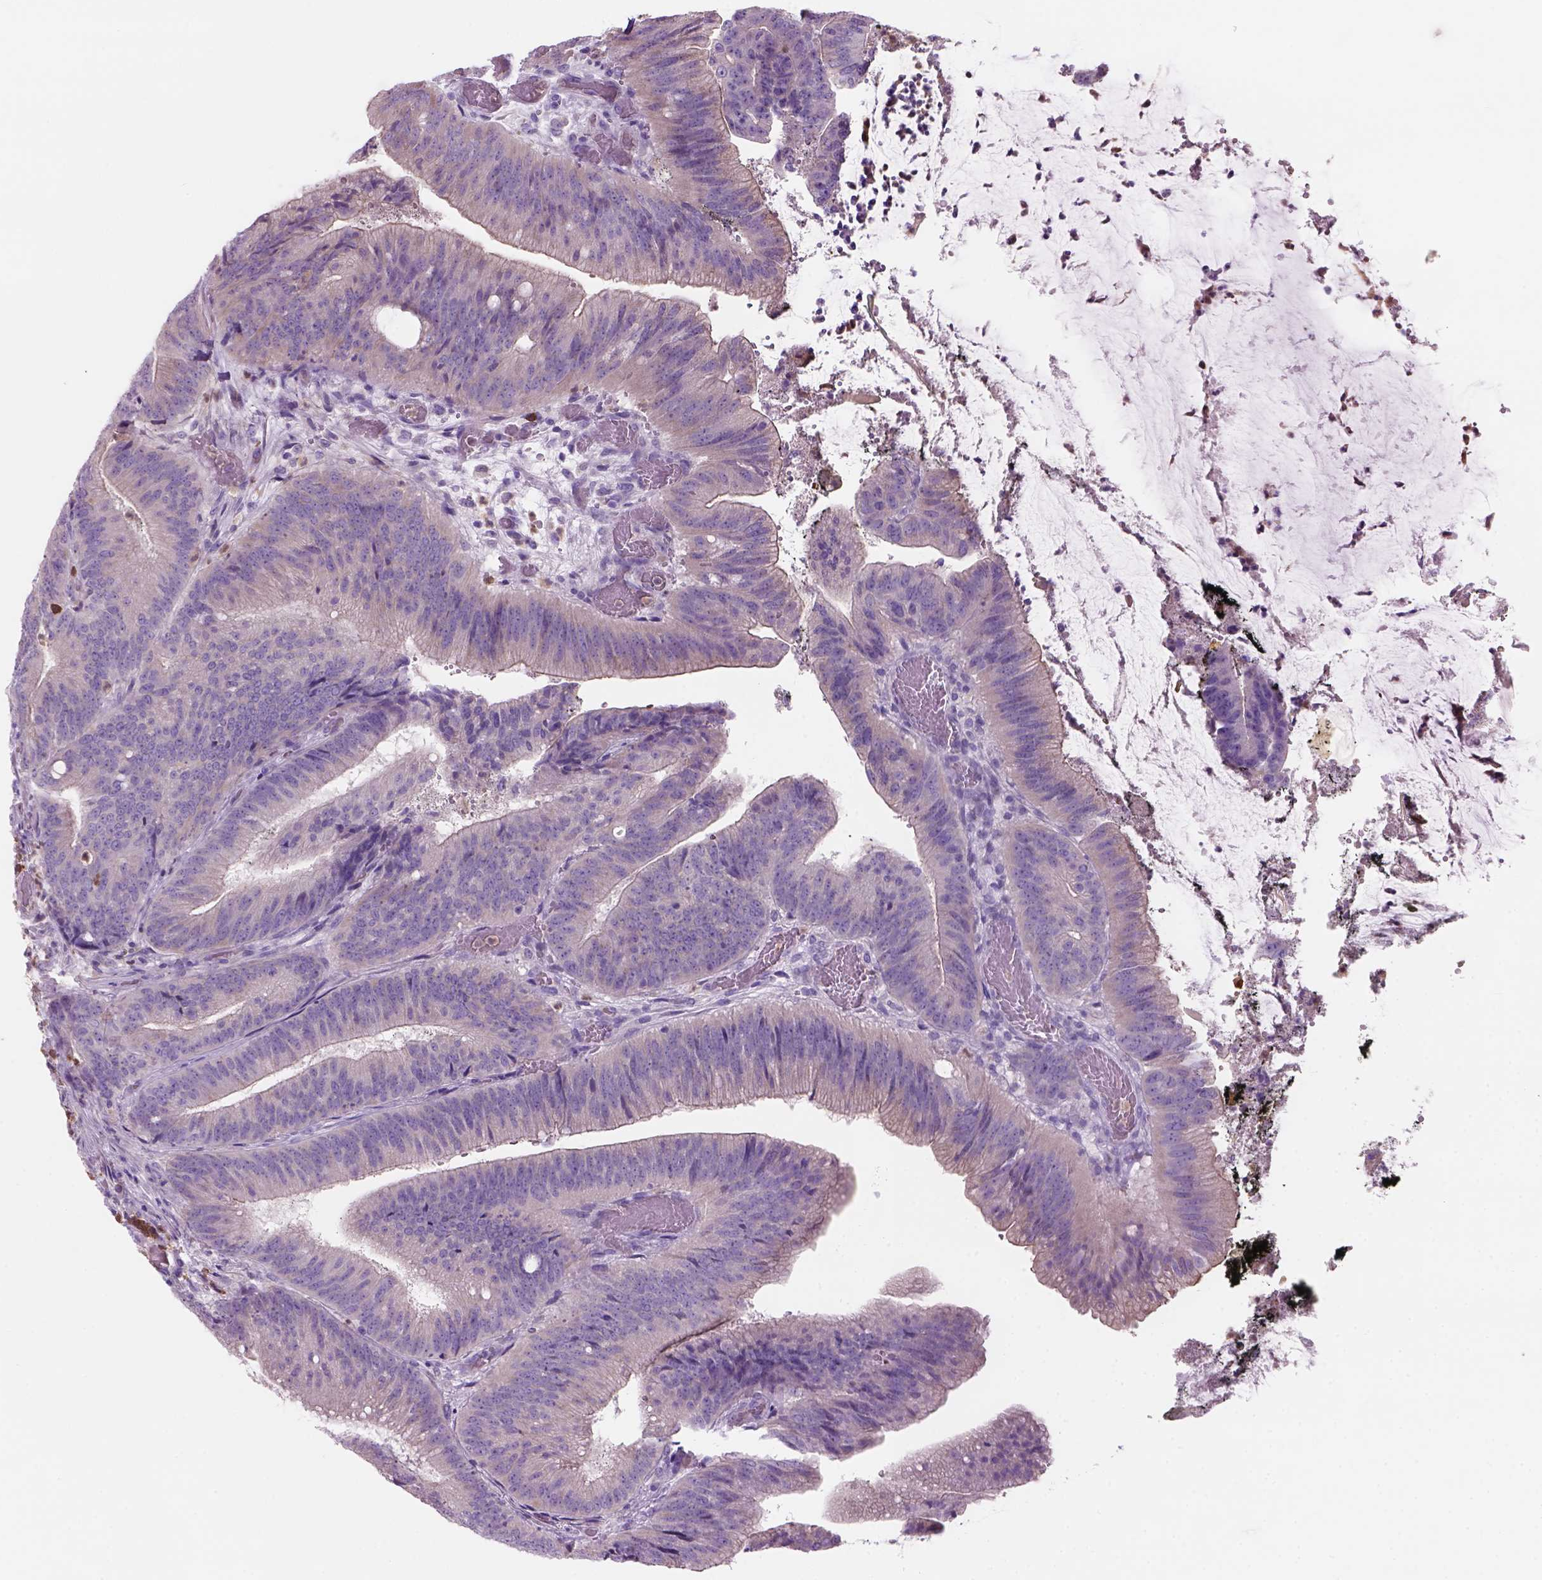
{"staining": {"intensity": "negative", "quantity": "none", "location": "none"}, "tissue": "colorectal cancer", "cell_type": "Tumor cells", "image_type": "cancer", "snomed": [{"axis": "morphology", "description": "Adenocarcinoma, NOS"}, {"axis": "topography", "description": "Colon"}], "caption": "Immunohistochemistry of human colorectal cancer reveals no positivity in tumor cells.", "gene": "CD84", "patient": {"sex": "female", "age": 43}}